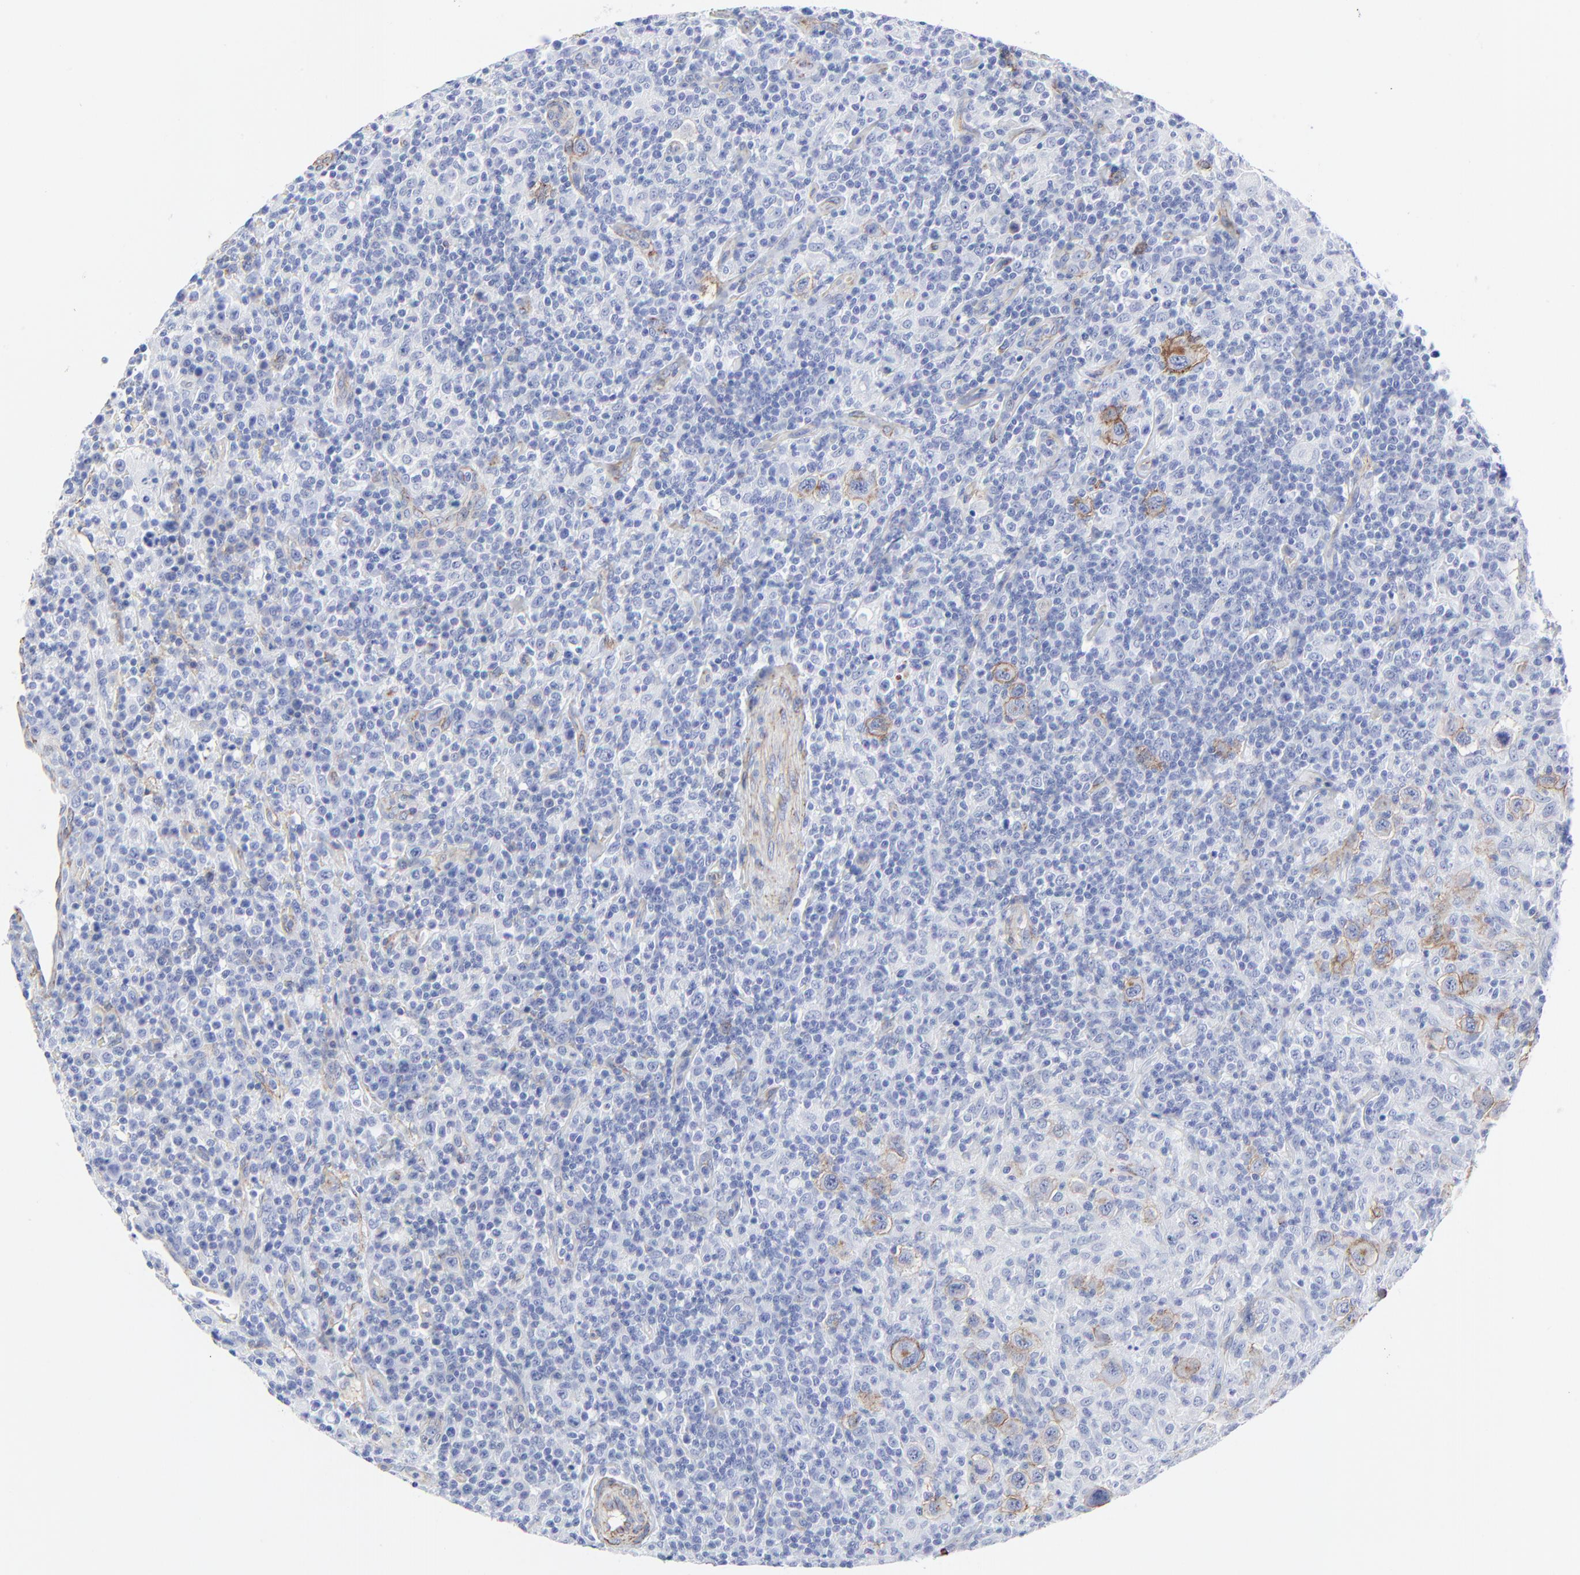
{"staining": {"intensity": "negative", "quantity": "none", "location": "none"}, "tissue": "lymphoma", "cell_type": "Tumor cells", "image_type": "cancer", "snomed": [{"axis": "morphology", "description": "Hodgkin's disease, NOS"}, {"axis": "topography", "description": "Lymph node"}], "caption": "There is no significant staining in tumor cells of lymphoma. (DAB IHC visualized using brightfield microscopy, high magnification).", "gene": "CAV1", "patient": {"sex": "male", "age": 65}}